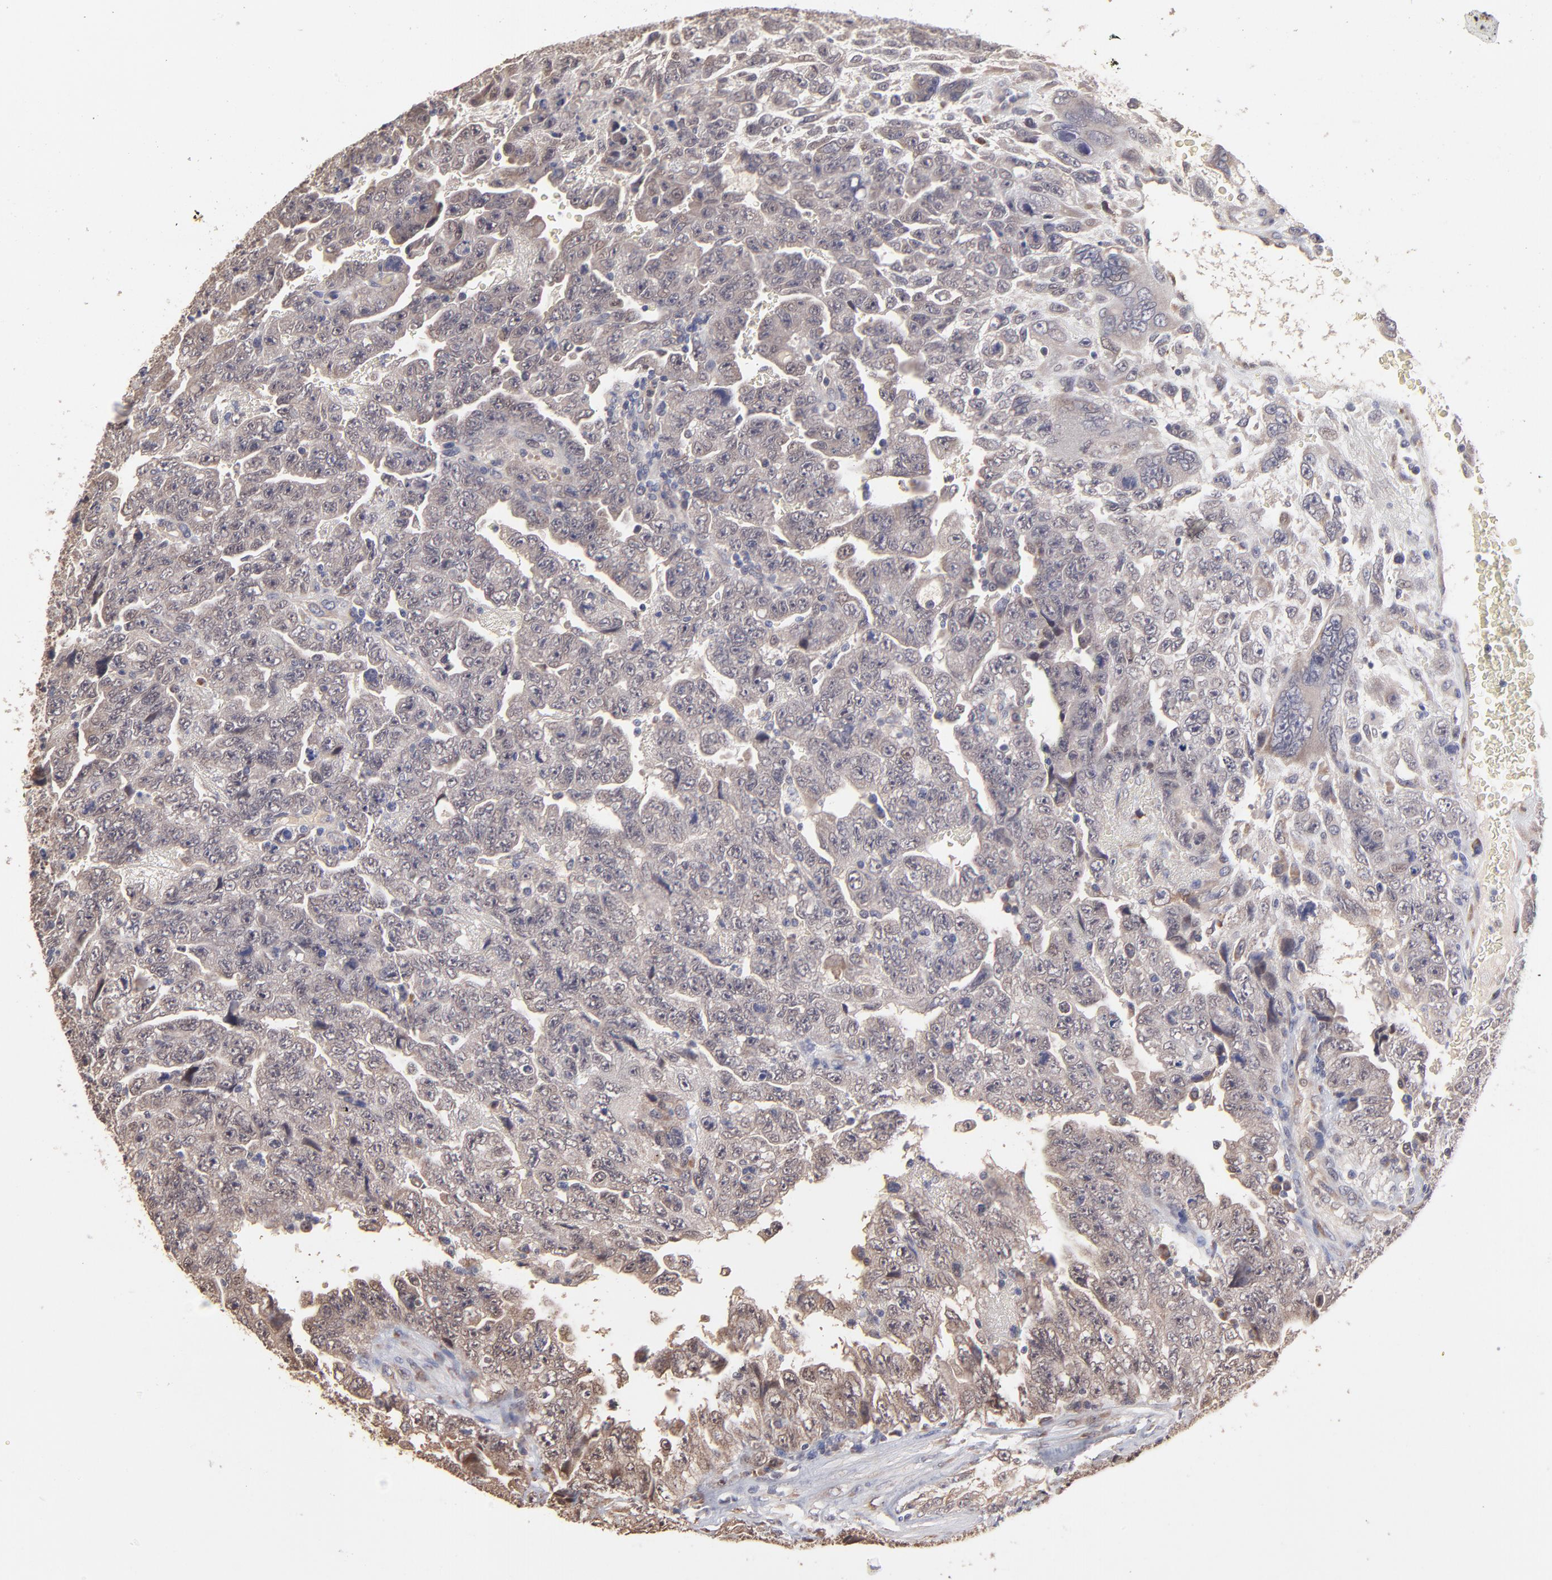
{"staining": {"intensity": "weak", "quantity": "<25%", "location": "cytoplasmic/membranous"}, "tissue": "testis cancer", "cell_type": "Tumor cells", "image_type": "cancer", "snomed": [{"axis": "morphology", "description": "Carcinoma, Embryonal, NOS"}, {"axis": "topography", "description": "Testis"}], "caption": "Testis cancer (embryonal carcinoma) stained for a protein using immunohistochemistry shows no expression tumor cells.", "gene": "CHL1", "patient": {"sex": "male", "age": 28}}